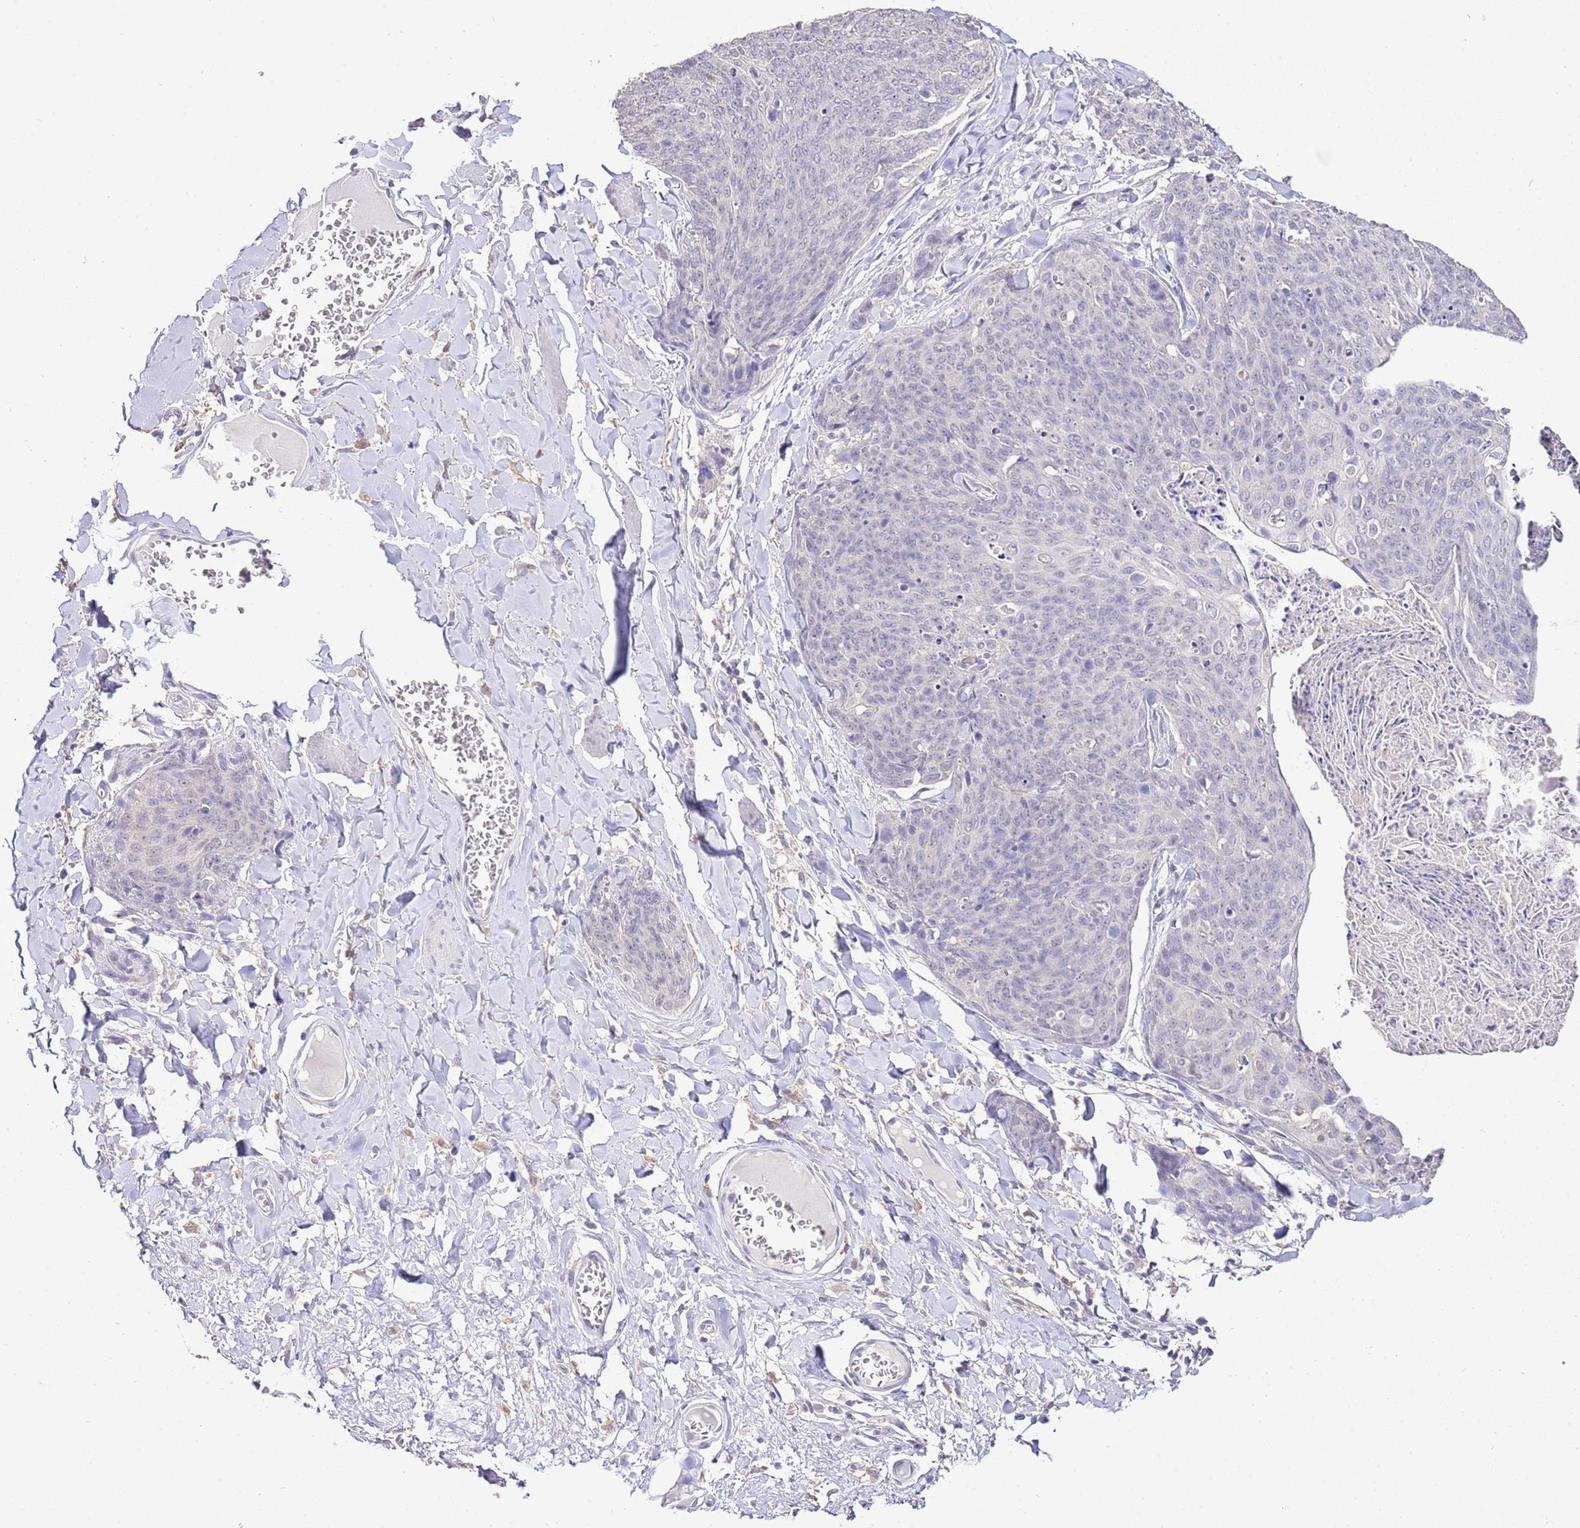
{"staining": {"intensity": "negative", "quantity": "none", "location": "none"}, "tissue": "skin cancer", "cell_type": "Tumor cells", "image_type": "cancer", "snomed": [{"axis": "morphology", "description": "Squamous cell carcinoma, NOS"}, {"axis": "topography", "description": "Skin"}, {"axis": "topography", "description": "Vulva"}], "caption": "Image shows no significant protein expression in tumor cells of squamous cell carcinoma (skin).", "gene": "IZUMO4", "patient": {"sex": "female", "age": 85}}